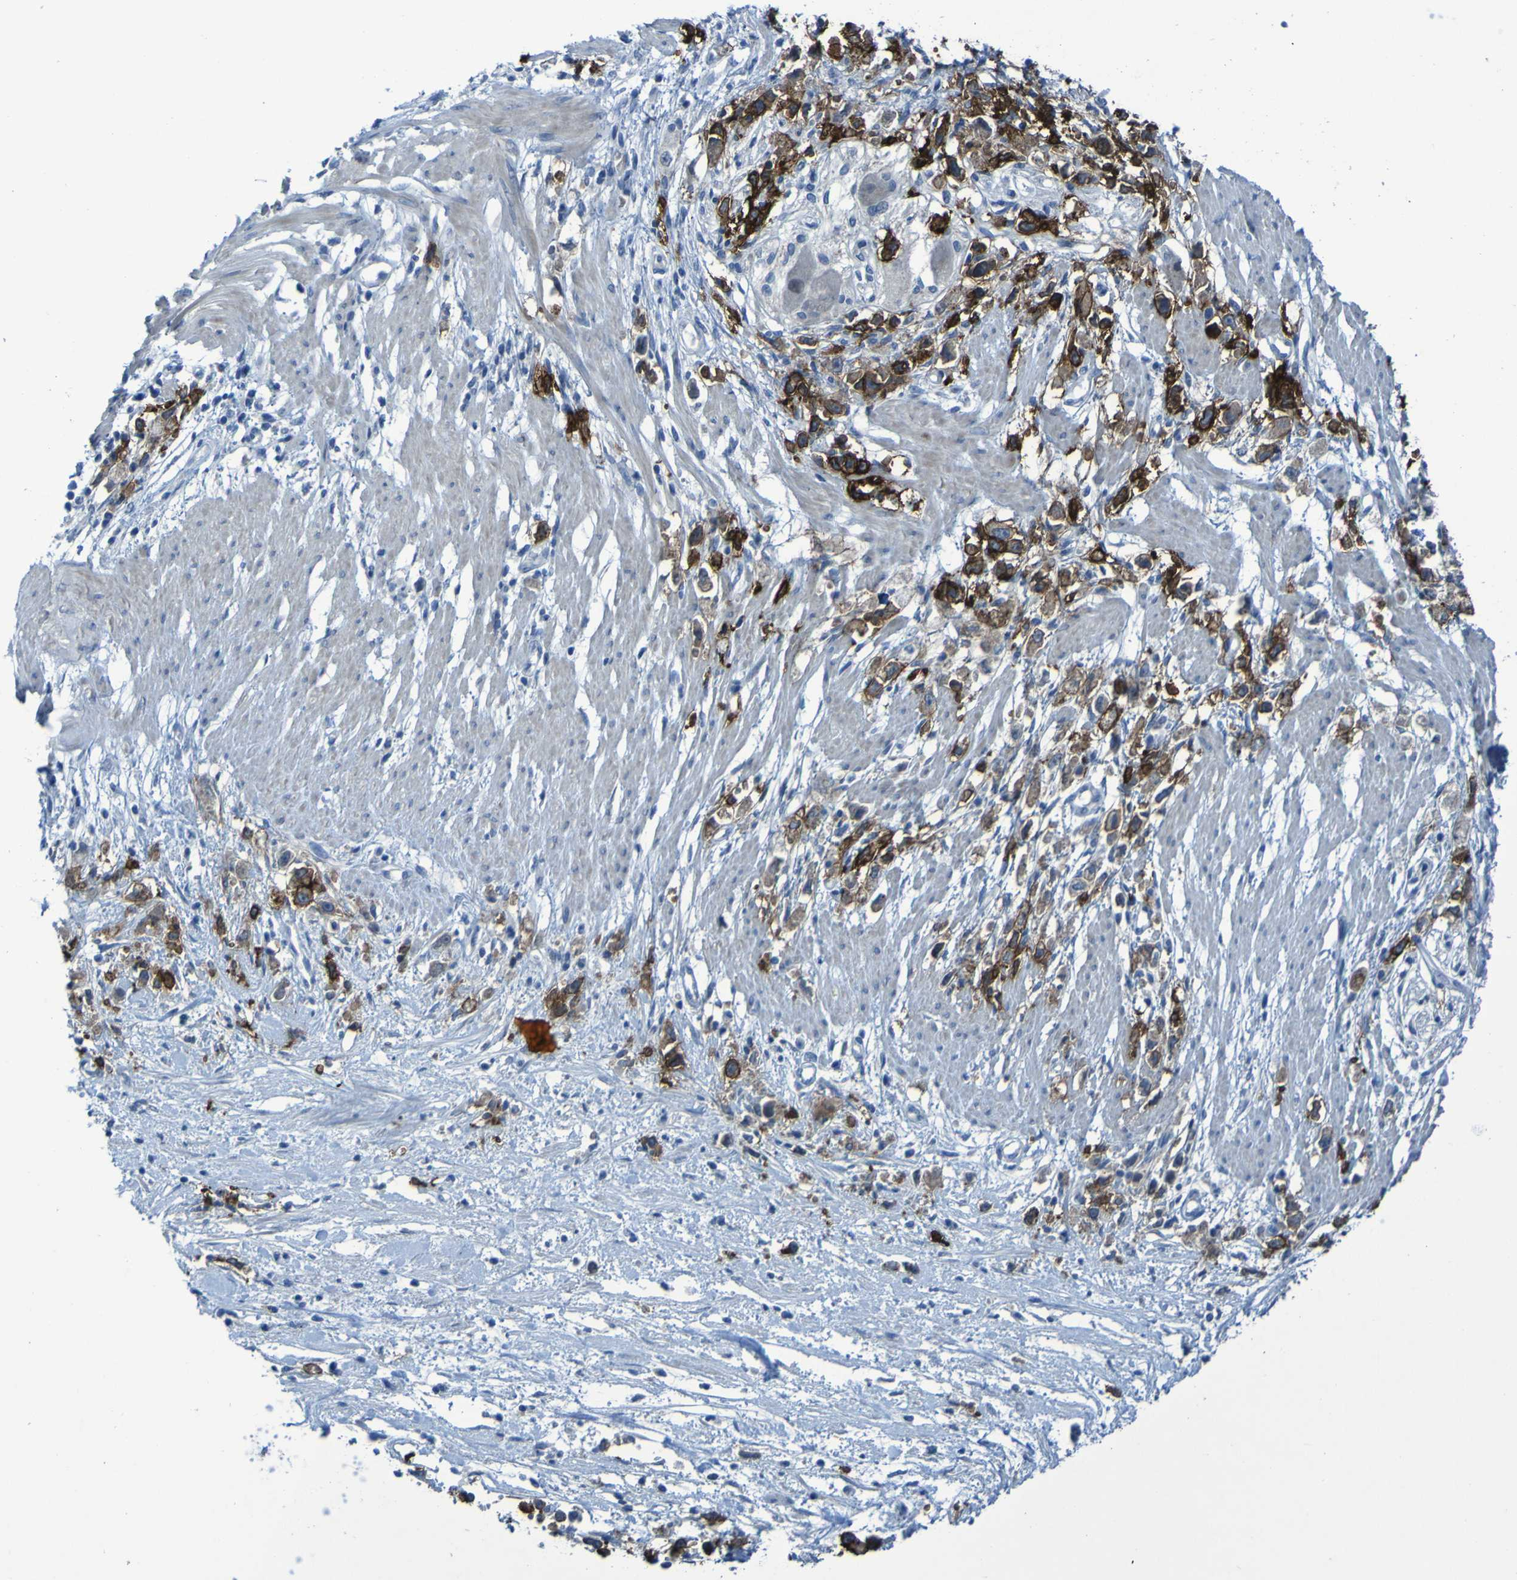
{"staining": {"intensity": "strong", "quantity": "25%-75%", "location": "cytoplasmic/membranous"}, "tissue": "stomach cancer", "cell_type": "Tumor cells", "image_type": "cancer", "snomed": [{"axis": "morphology", "description": "Adenocarcinoma, NOS"}, {"axis": "topography", "description": "Stomach"}], "caption": "Protein staining of adenocarcinoma (stomach) tissue shows strong cytoplasmic/membranous staining in about 25%-75% of tumor cells.", "gene": "CLDN18", "patient": {"sex": "female", "age": 59}}